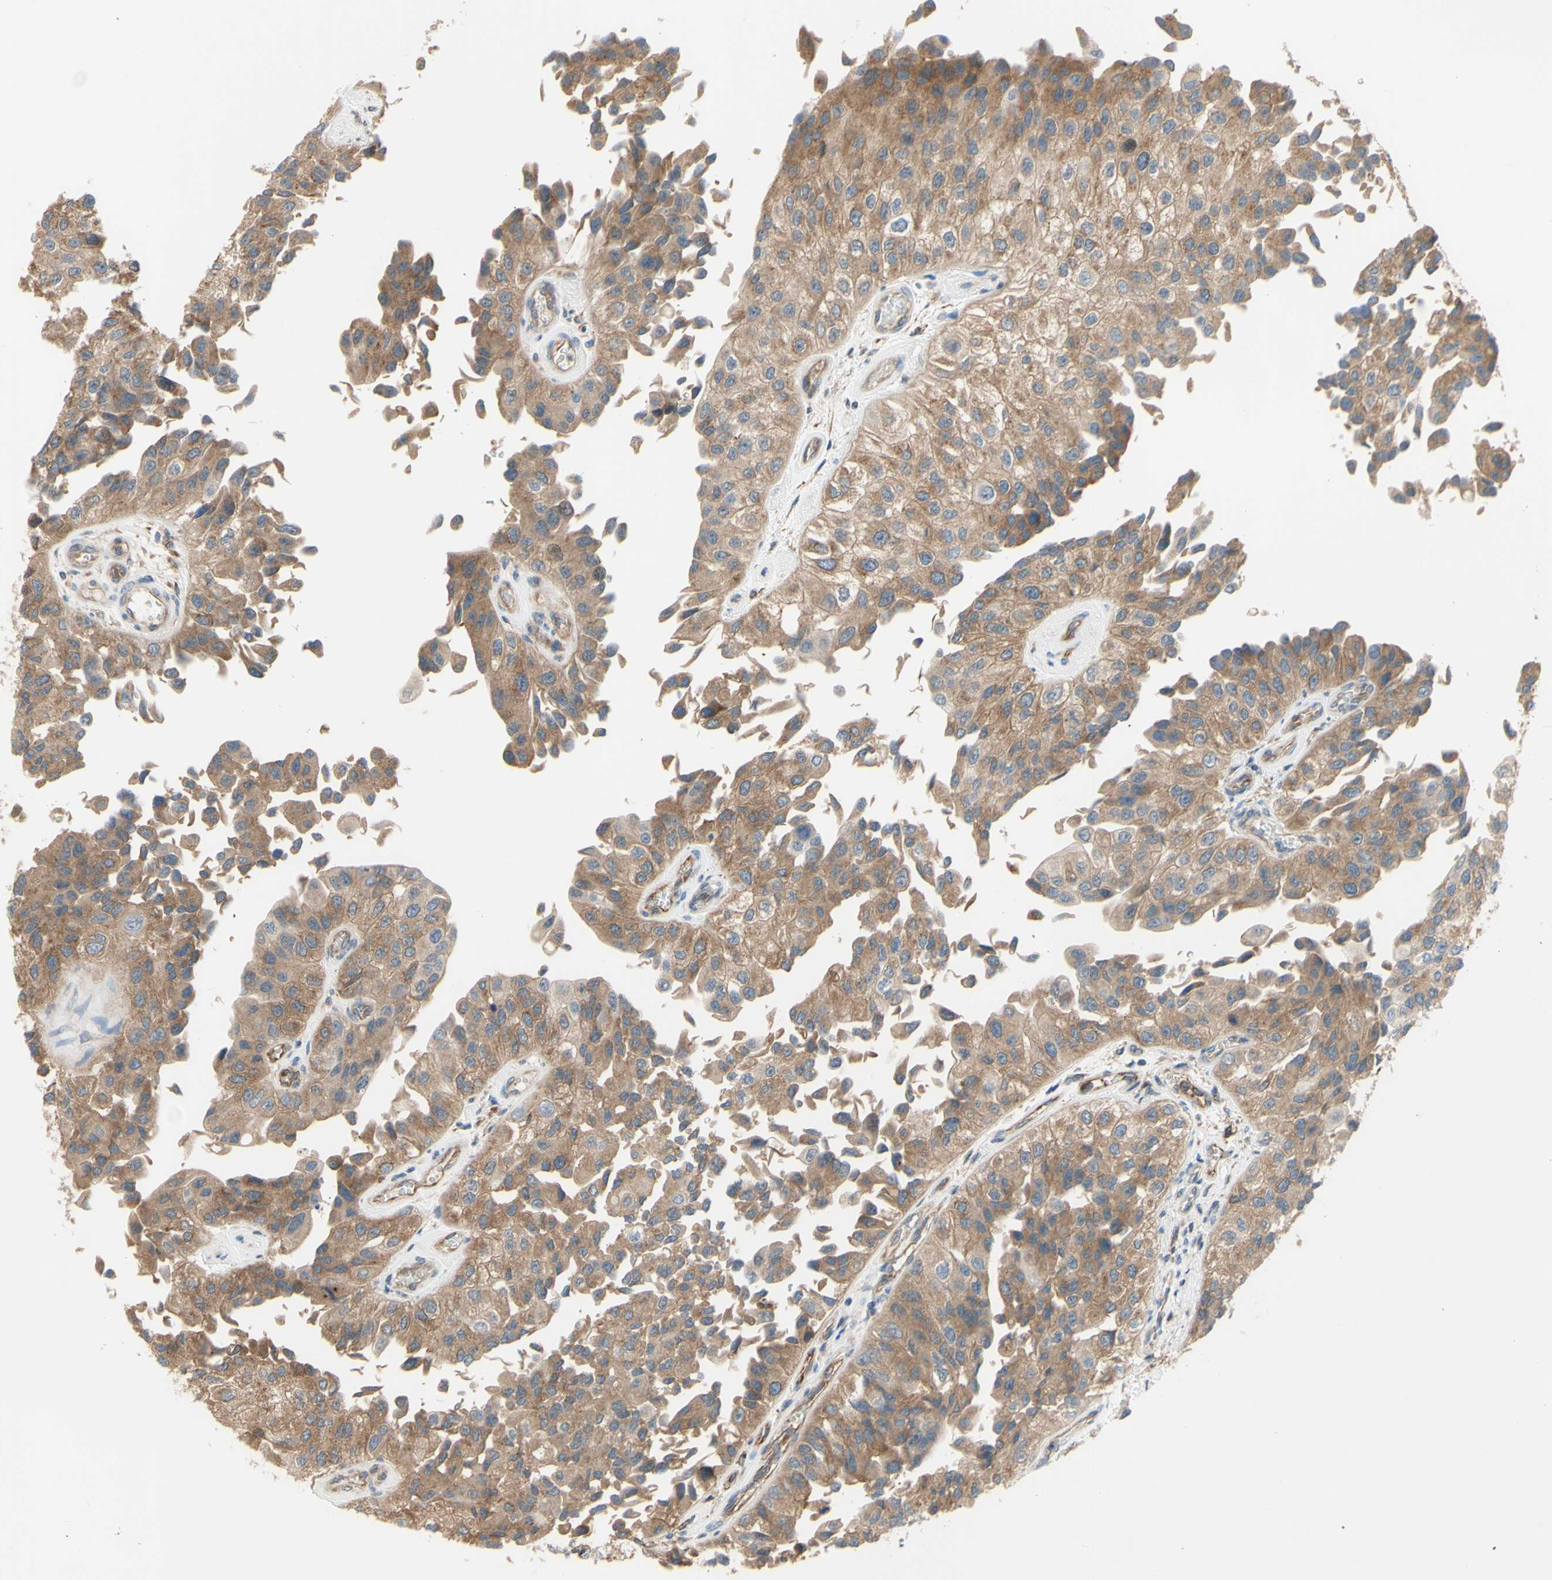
{"staining": {"intensity": "moderate", "quantity": ">75%", "location": "cytoplasmic/membranous"}, "tissue": "urothelial cancer", "cell_type": "Tumor cells", "image_type": "cancer", "snomed": [{"axis": "morphology", "description": "Urothelial carcinoma, High grade"}, {"axis": "topography", "description": "Kidney"}, {"axis": "topography", "description": "Urinary bladder"}], "caption": "IHC of human urothelial cancer displays medium levels of moderate cytoplasmic/membranous positivity in approximately >75% of tumor cells.", "gene": "DYNLRB1", "patient": {"sex": "male", "age": 77}}